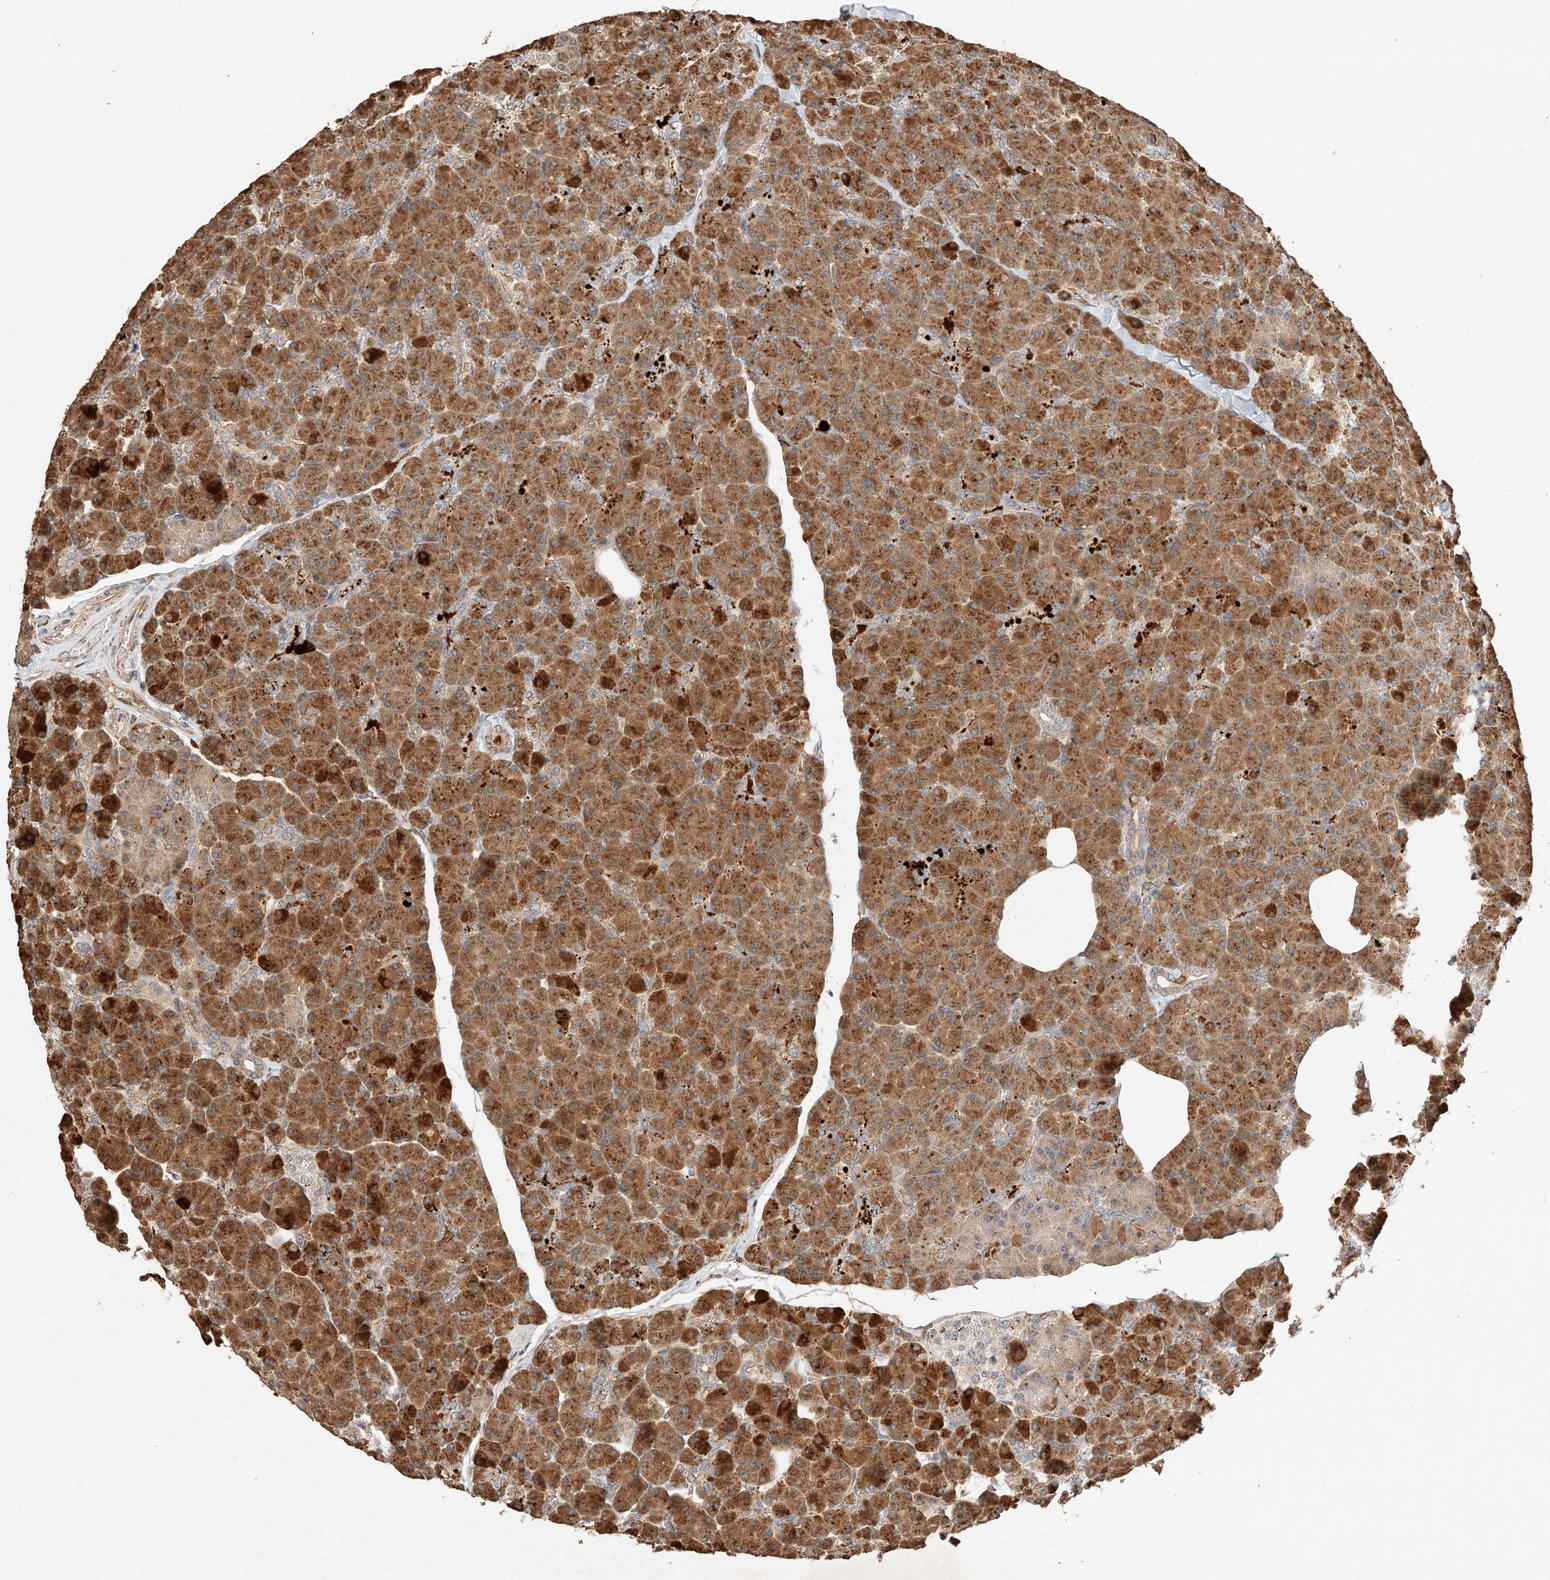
{"staining": {"intensity": "moderate", "quantity": ">75%", "location": "cytoplasmic/membranous"}, "tissue": "pancreas", "cell_type": "Exocrine glandular cells", "image_type": "normal", "snomed": [{"axis": "morphology", "description": "Normal tissue, NOS"}, {"axis": "topography", "description": "Pancreas"}], "caption": "Immunohistochemistry (DAB (3,3'-diaminobenzidine)) staining of normal human pancreas exhibits moderate cytoplasmic/membranous protein staining in approximately >75% of exocrine glandular cells. The protein is shown in brown color, while the nuclei are stained blue.", "gene": "SUSD6", "patient": {"sex": "female", "age": 43}}